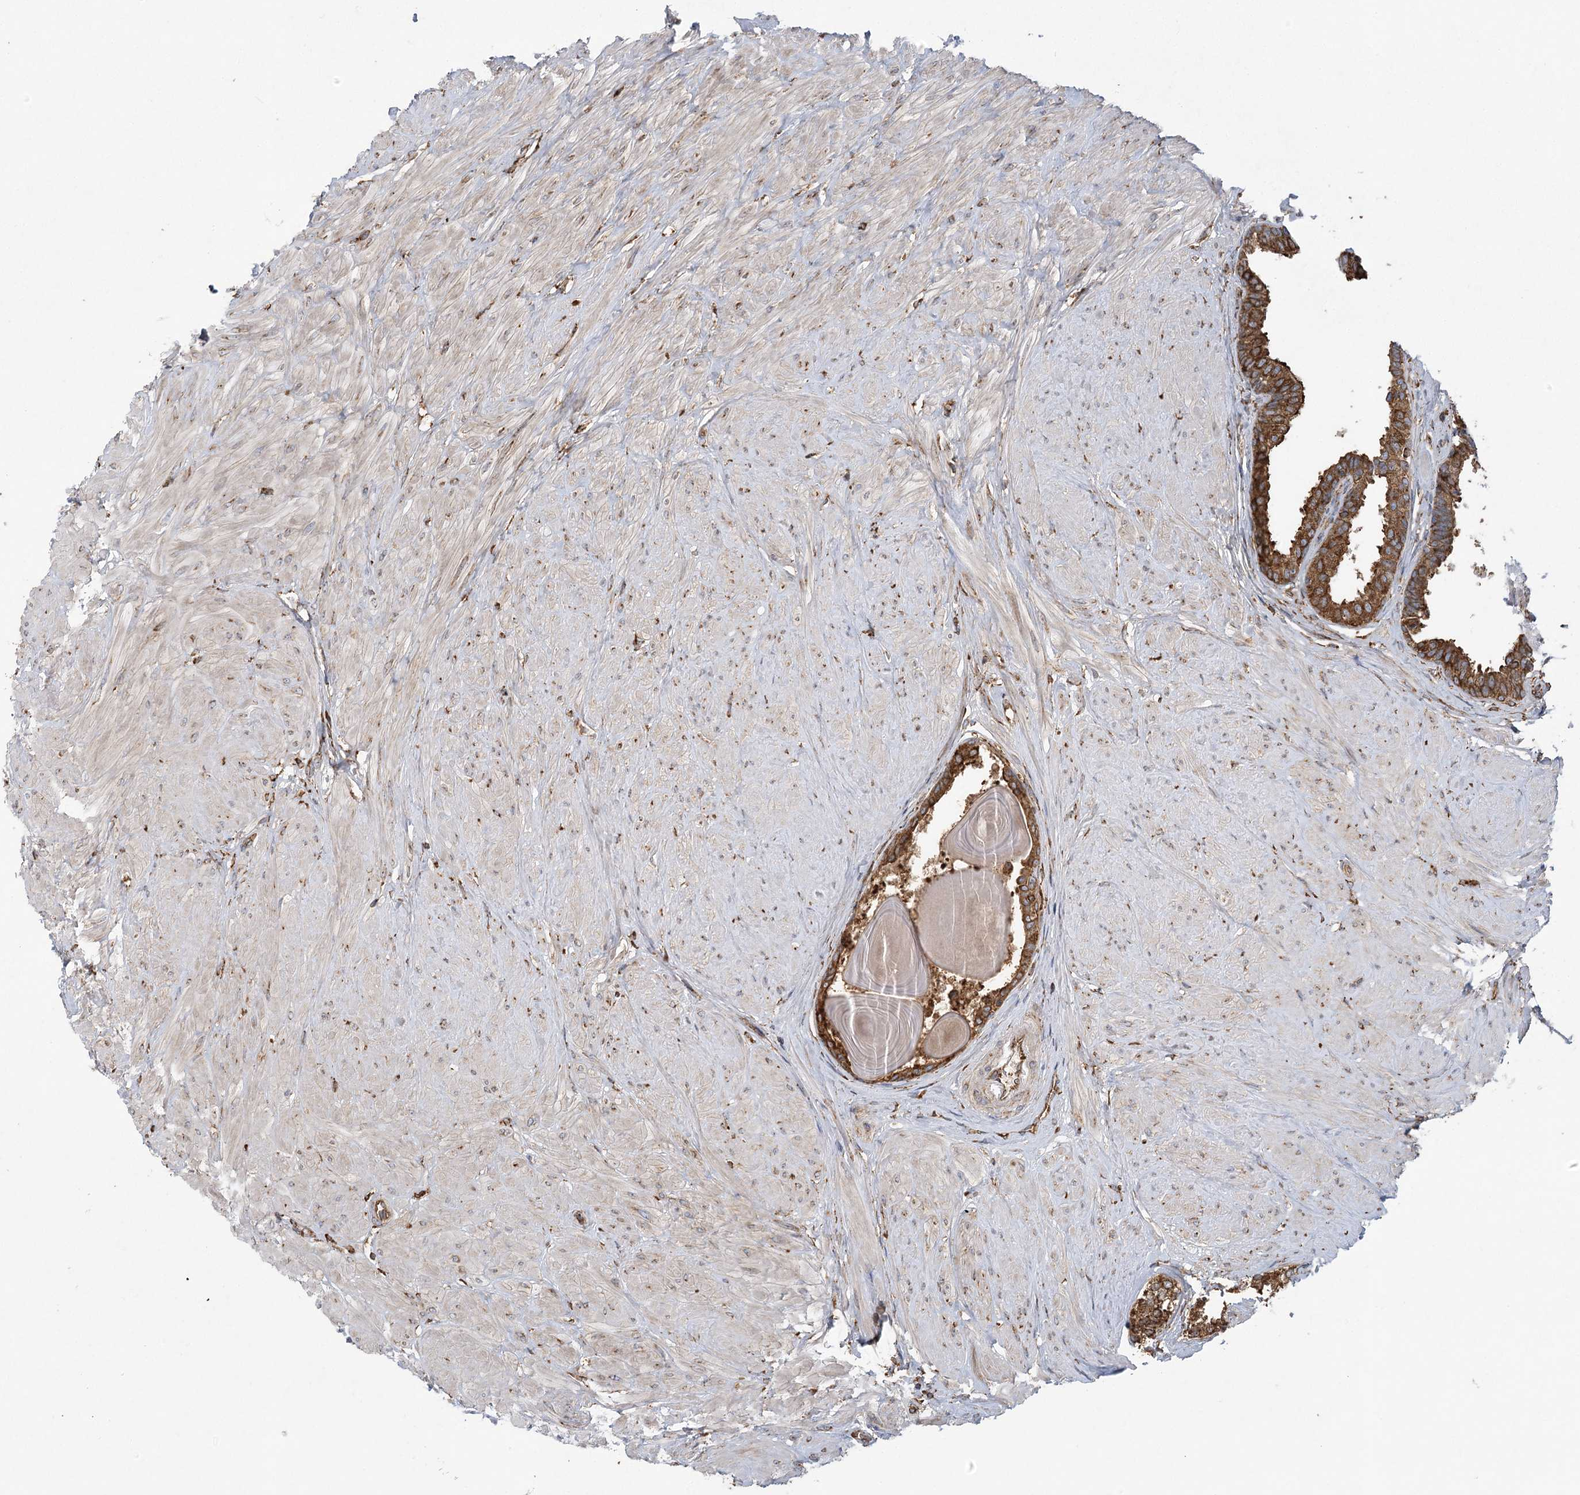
{"staining": {"intensity": "strong", "quantity": ">75%", "location": "cytoplasmic/membranous"}, "tissue": "prostate", "cell_type": "Glandular cells", "image_type": "normal", "snomed": [{"axis": "morphology", "description": "Normal tissue, NOS"}, {"axis": "topography", "description": "Prostate"}], "caption": "A micrograph of prostate stained for a protein displays strong cytoplasmic/membranous brown staining in glandular cells.", "gene": "ACAP2", "patient": {"sex": "male", "age": 48}}